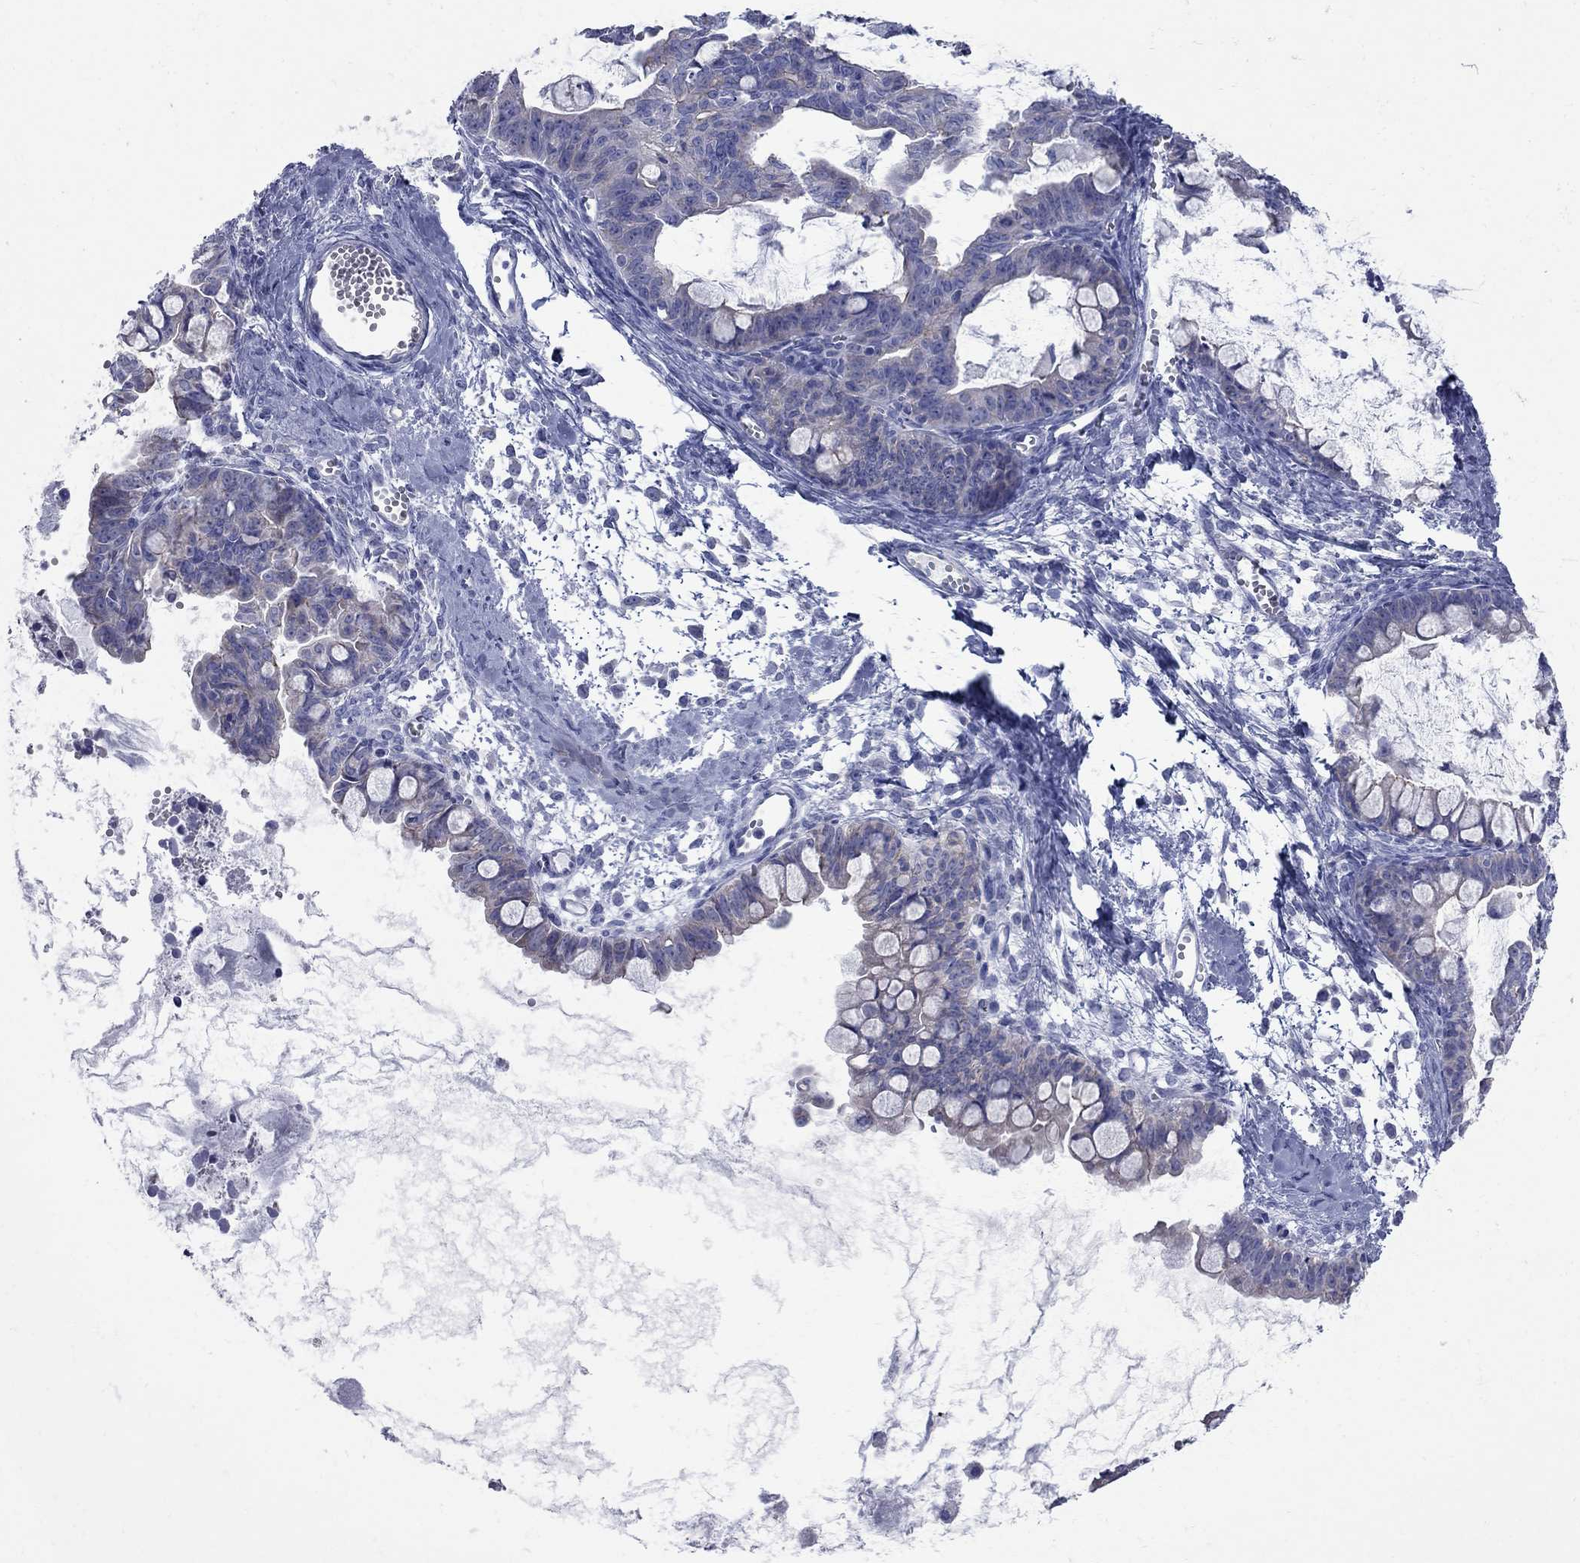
{"staining": {"intensity": "weak", "quantity": "<25%", "location": "cytoplasmic/membranous"}, "tissue": "ovarian cancer", "cell_type": "Tumor cells", "image_type": "cancer", "snomed": [{"axis": "morphology", "description": "Cystadenocarcinoma, mucinous, NOS"}, {"axis": "topography", "description": "Ovary"}], "caption": "This is an IHC image of human ovarian cancer (mucinous cystadenocarcinoma). There is no positivity in tumor cells.", "gene": "PDZD3", "patient": {"sex": "female", "age": 63}}